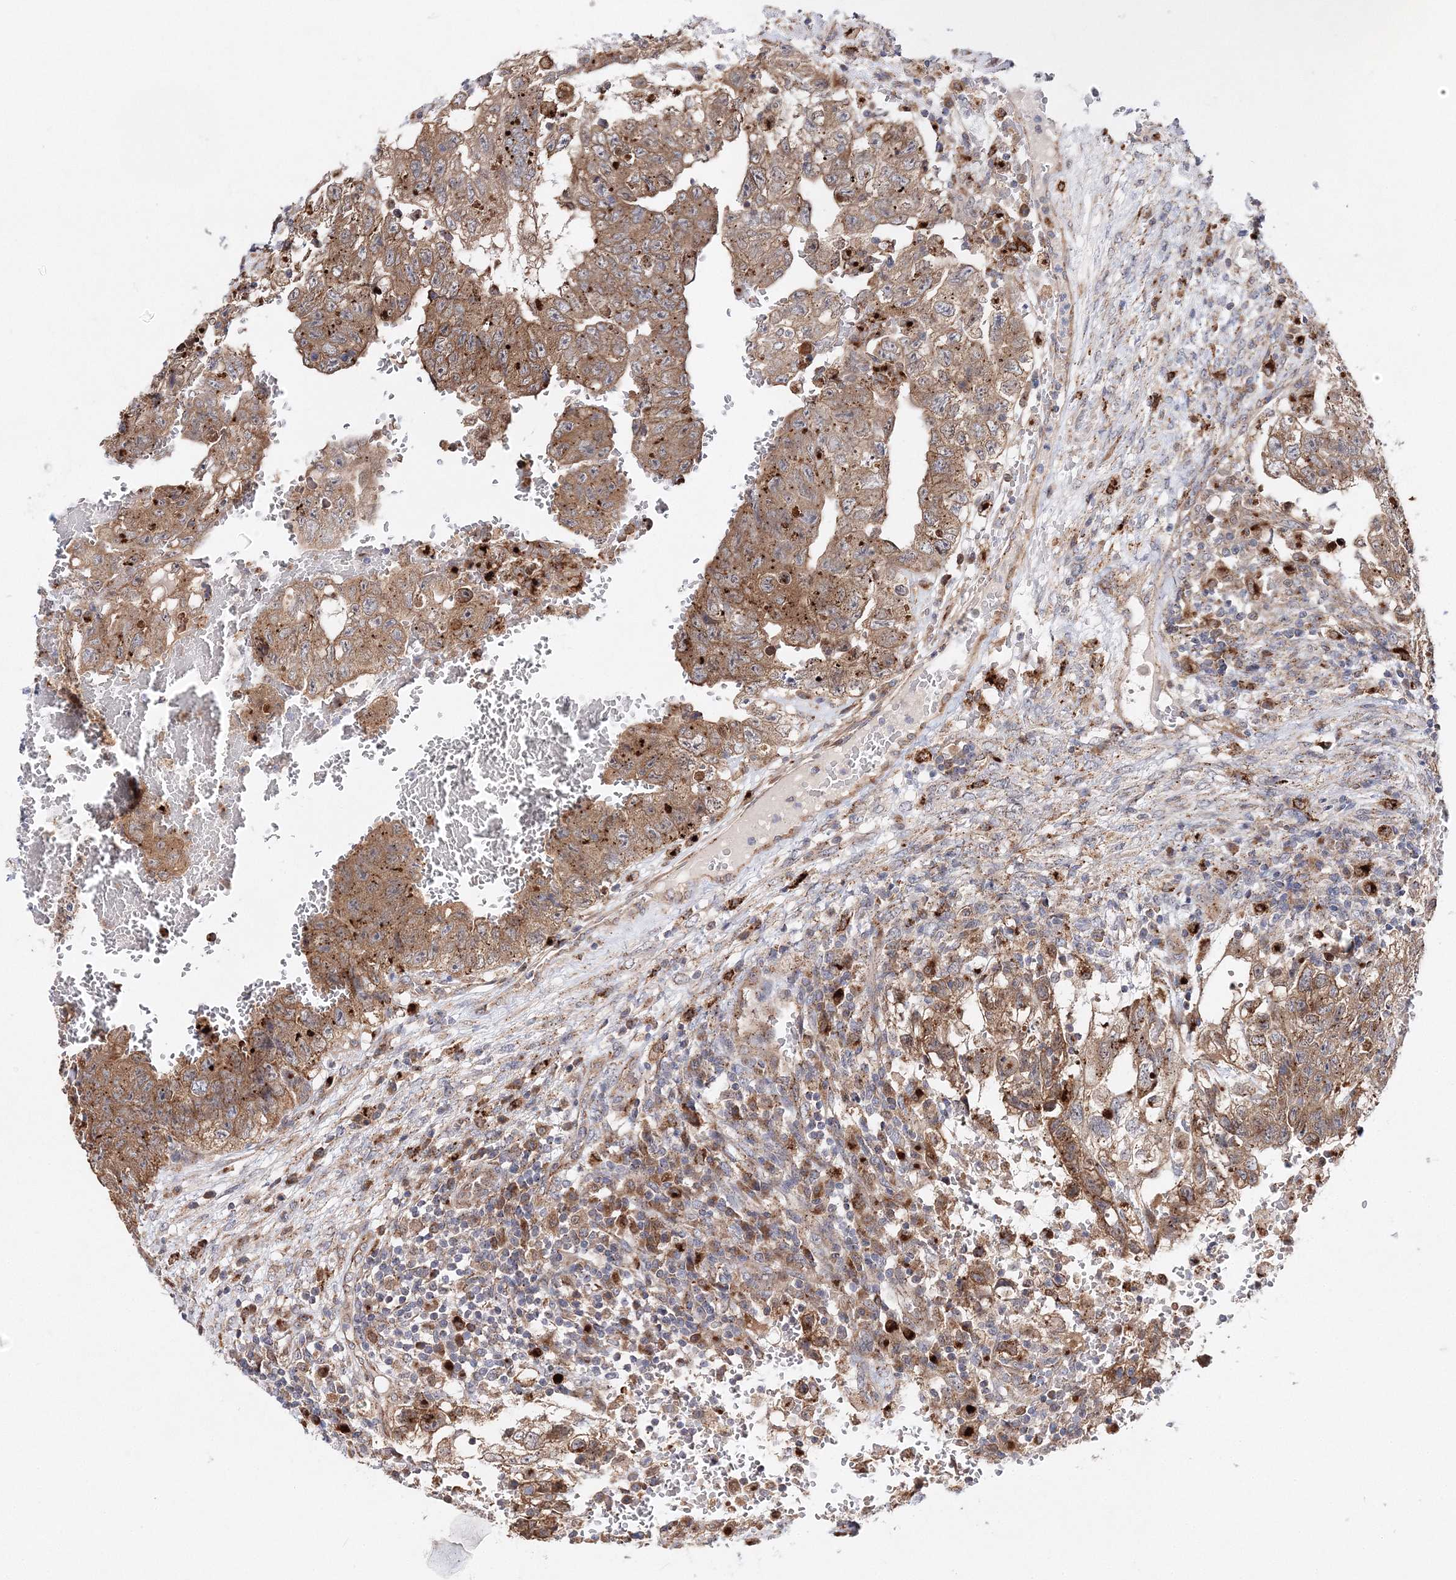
{"staining": {"intensity": "moderate", "quantity": ">75%", "location": "cytoplasmic/membranous"}, "tissue": "testis cancer", "cell_type": "Tumor cells", "image_type": "cancer", "snomed": [{"axis": "morphology", "description": "Carcinoma, Embryonal, NOS"}, {"axis": "topography", "description": "Testis"}], "caption": "IHC (DAB (3,3'-diaminobenzidine)) staining of embryonal carcinoma (testis) reveals moderate cytoplasmic/membranous protein expression in approximately >75% of tumor cells.", "gene": "C3orf38", "patient": {"sex": "male", "age": 36}}